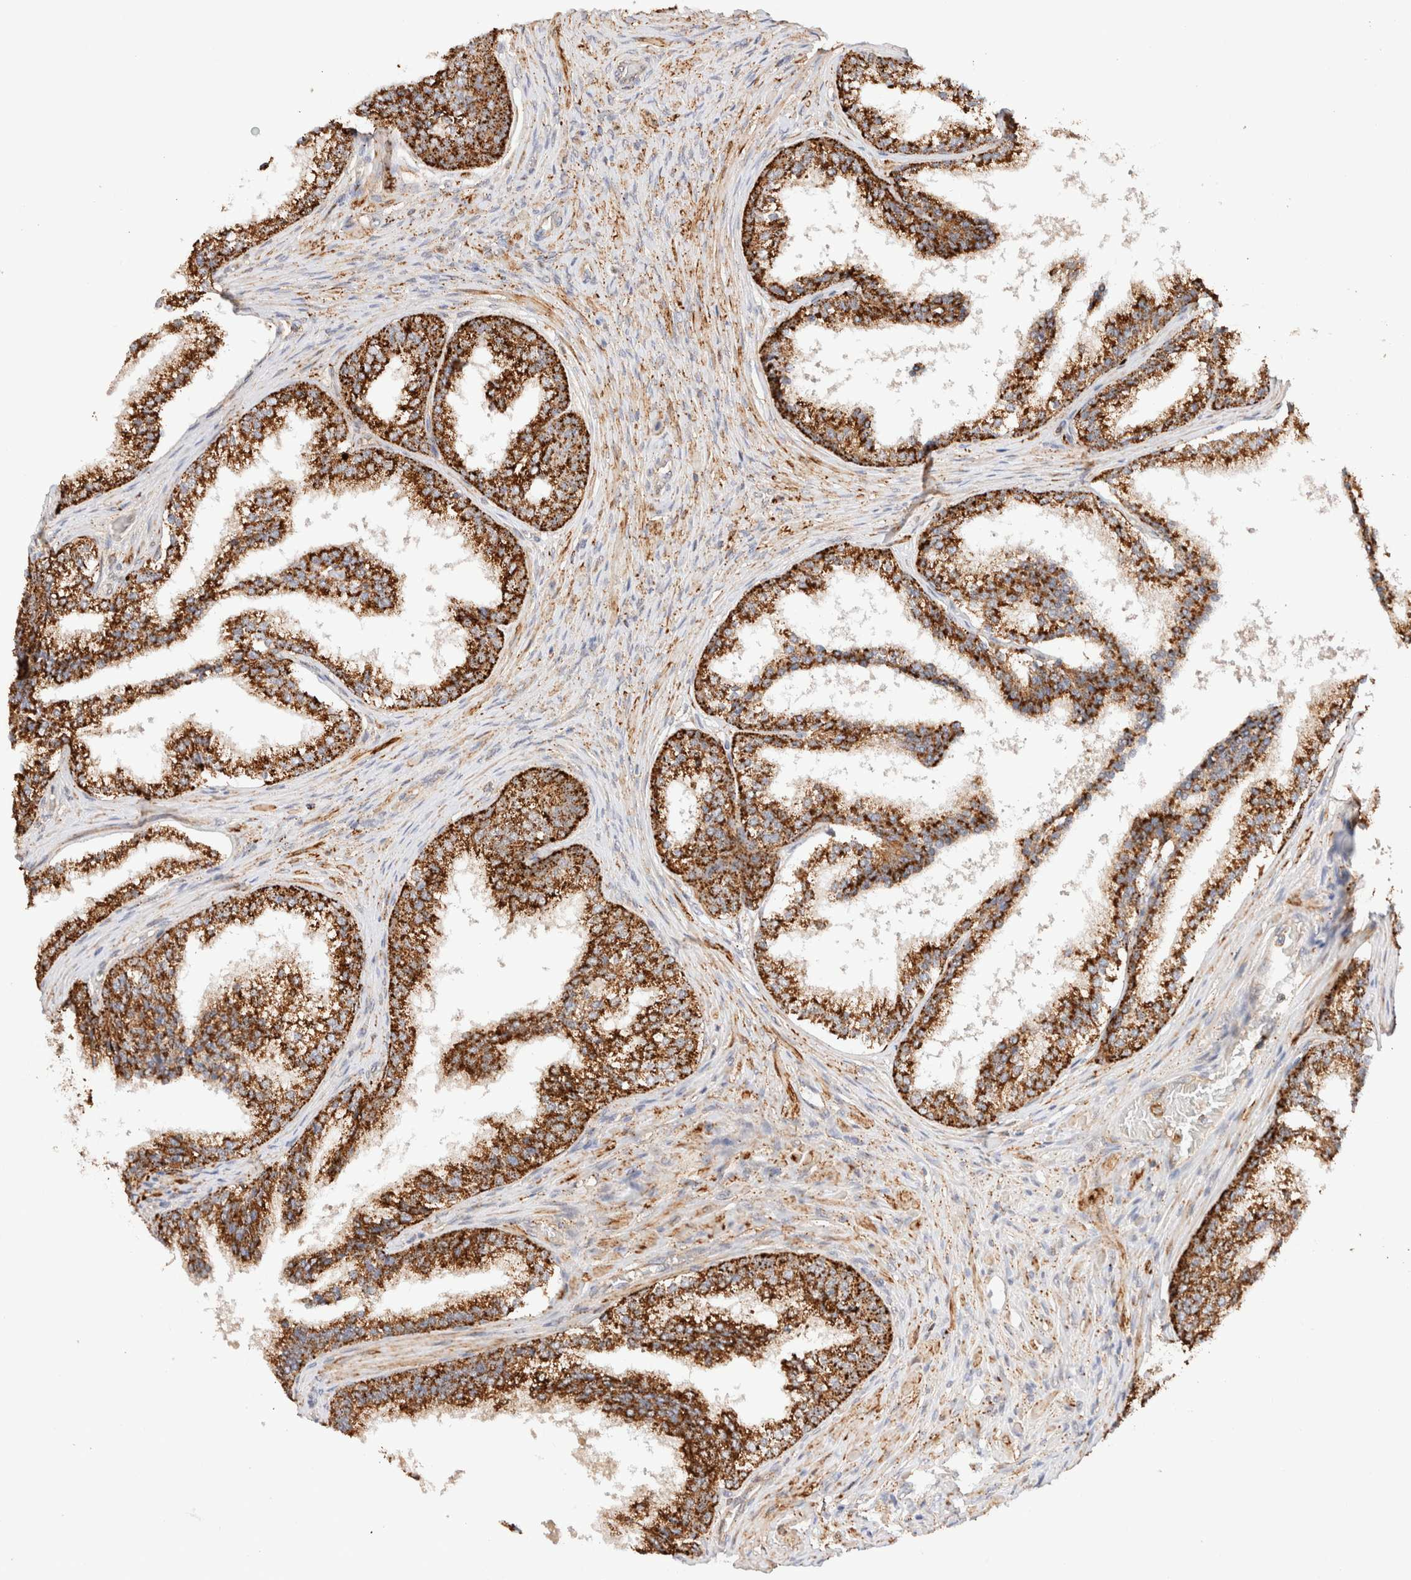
{"staining": {"intensity": "strong", "quantity": ">75%", "location": "cytoplasmic/membranous"}, "tissue": "prostate cancer", "cell_type": "Tumor cells", "image_type": "cancer", "snomed": [{"axis": "morphology", "description": "Adenocarcinoma, High grade"}, {"axis": "topography", "description": "Prostate"}], "caption": "DAB immunohistochemical staining of high-grade adenocarcinoma (prostate) displays strong cytoplasmic/membranous protein staining in approximately >75% of tumor cells. (brown staining indicates protein expression, while blue staining denotes nuclei).", "gene": "RABEPK", "patient": {"sex": "male", "age": 56}}